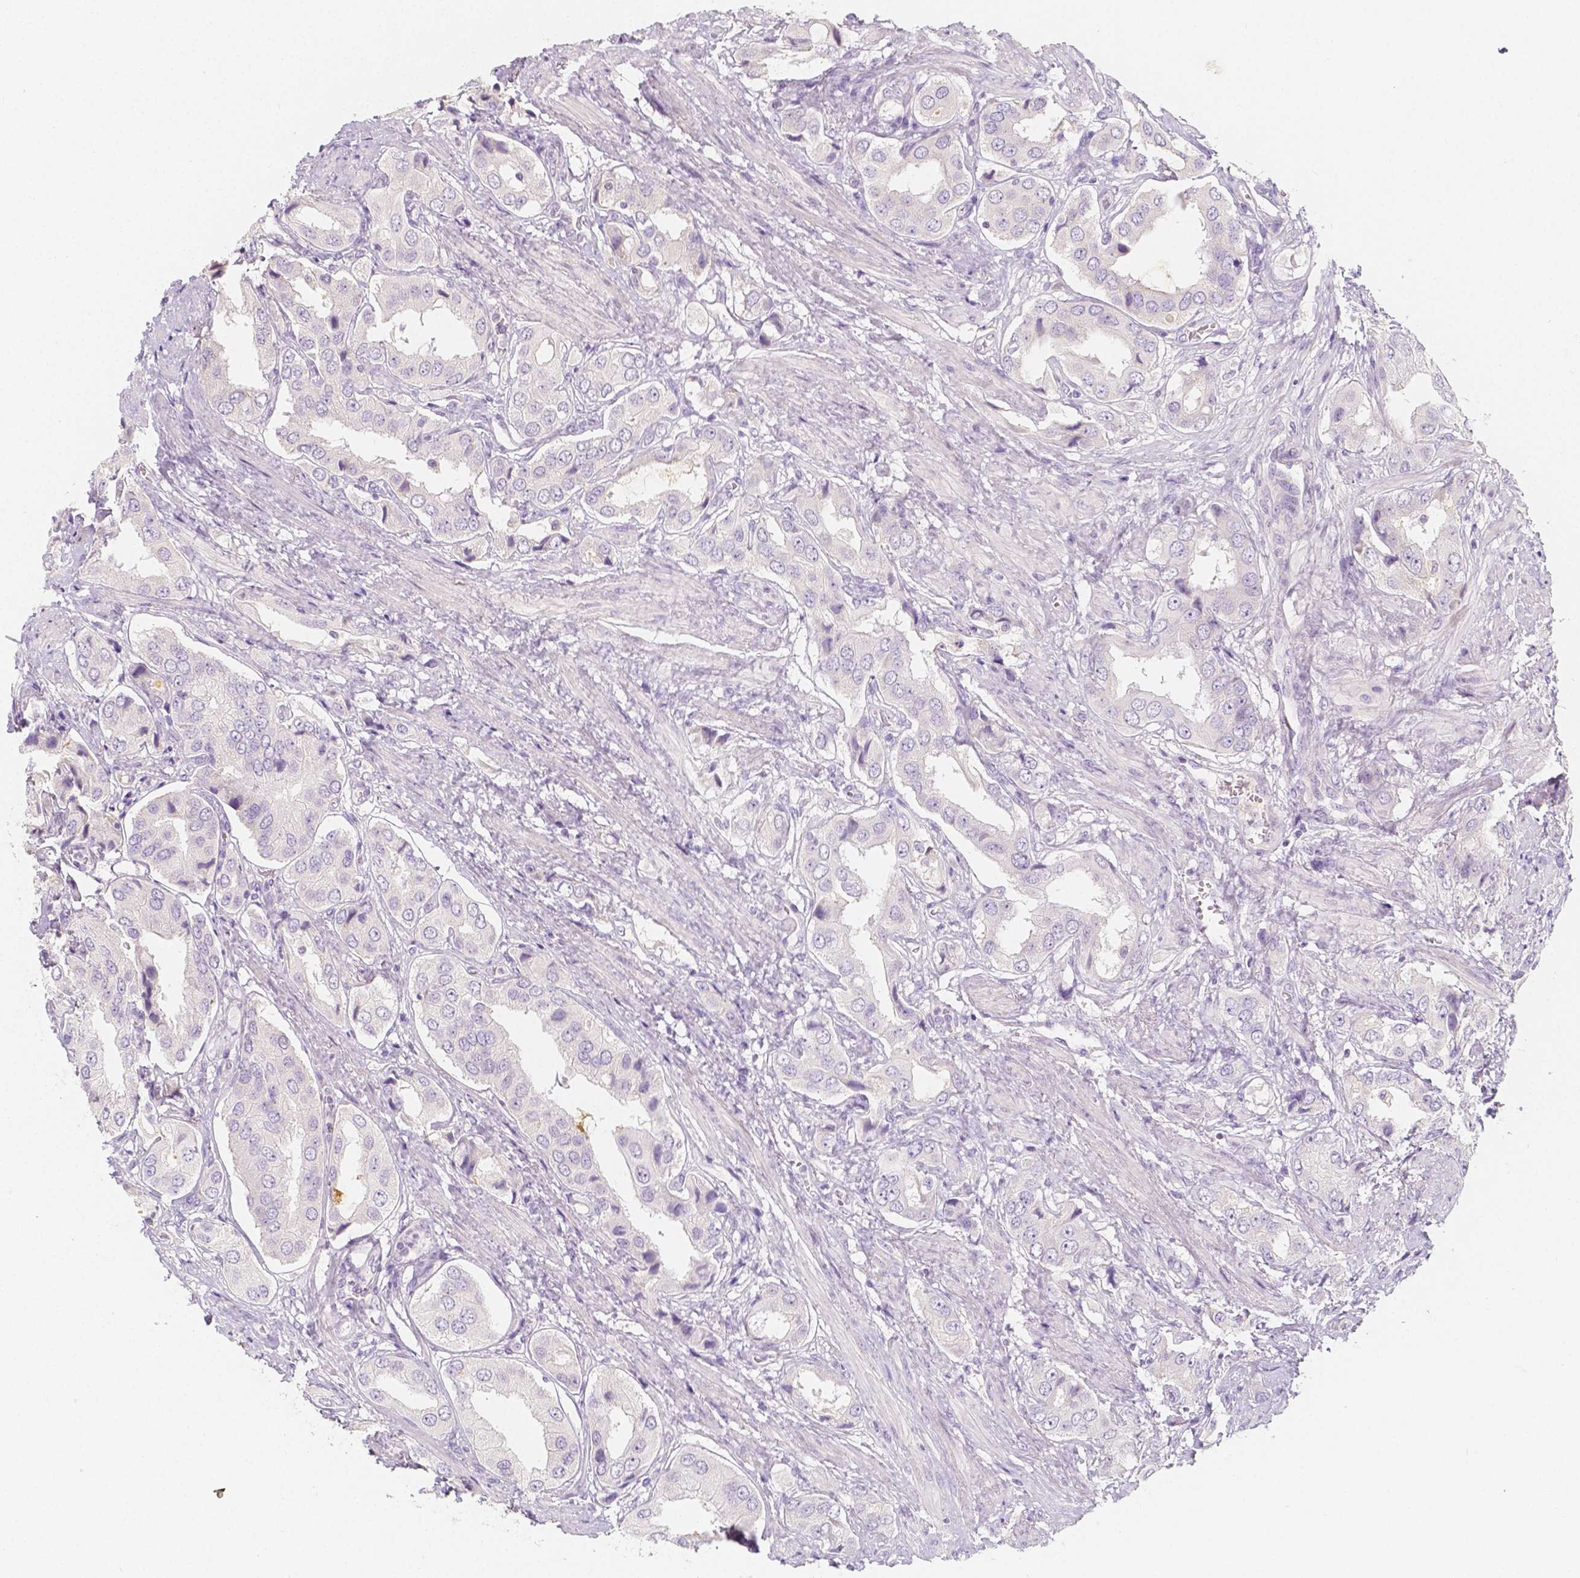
{"staining": {"intensity": "negative", "quantity": "none", "location": "none"}, "tissue": "prostate cancer", "cell_type": "Tumor cells", "image_type": "cancer", "snomed": [{"axis": "morphology", "description": "Adenocarcinoma, NOS"}, {"axis": "topography", "description": "Prostate"}], "caption": "Tumor cells are negative for protein expression in human prostate adenocarcinoma. (Stains: DAB IHC with hematoxylin counter stain, Microscopy: brightfield microscopy at high magnification).", "gene": "BATF", "patient": {"sex": "male", "age": 63}}